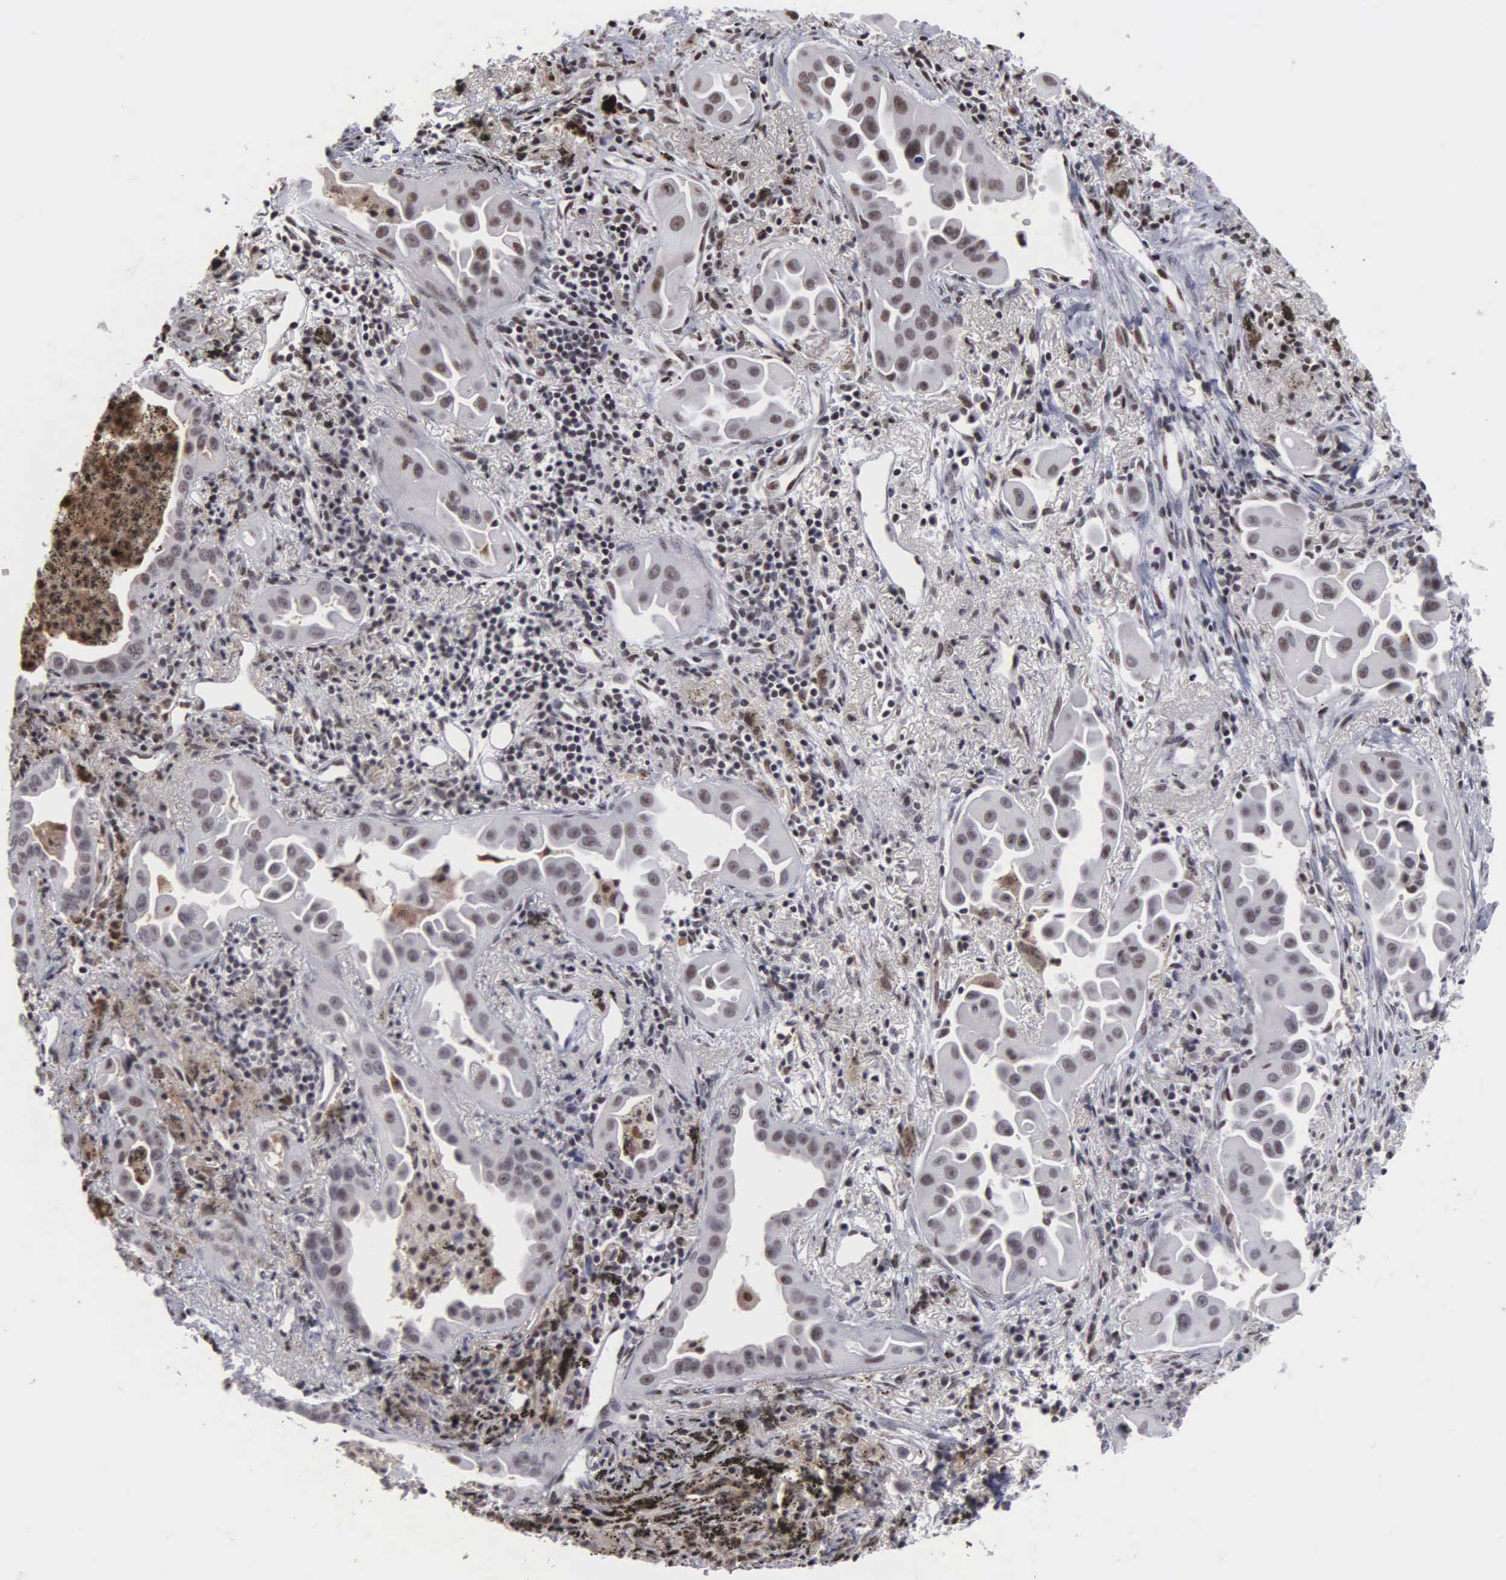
{"staining": {"intensity": "weak", "quantity": "25%-75%", "location": "nuclear"}, "tissue": "lung cancer", "cell_type": "Tumor cells", "image_type": "cancer", "snomed": [{"axis": "morphology", "description": "Adenocarcinoma, NOS"}, {"axis": "topography", "description": "Lung"}], "caption": "Human lung adenocarcinoma stained with a protein marker exhibits weak staining in tumor cells.", "gene": "KIAA0586", "patient": {"sex": "male", "age": 68}}